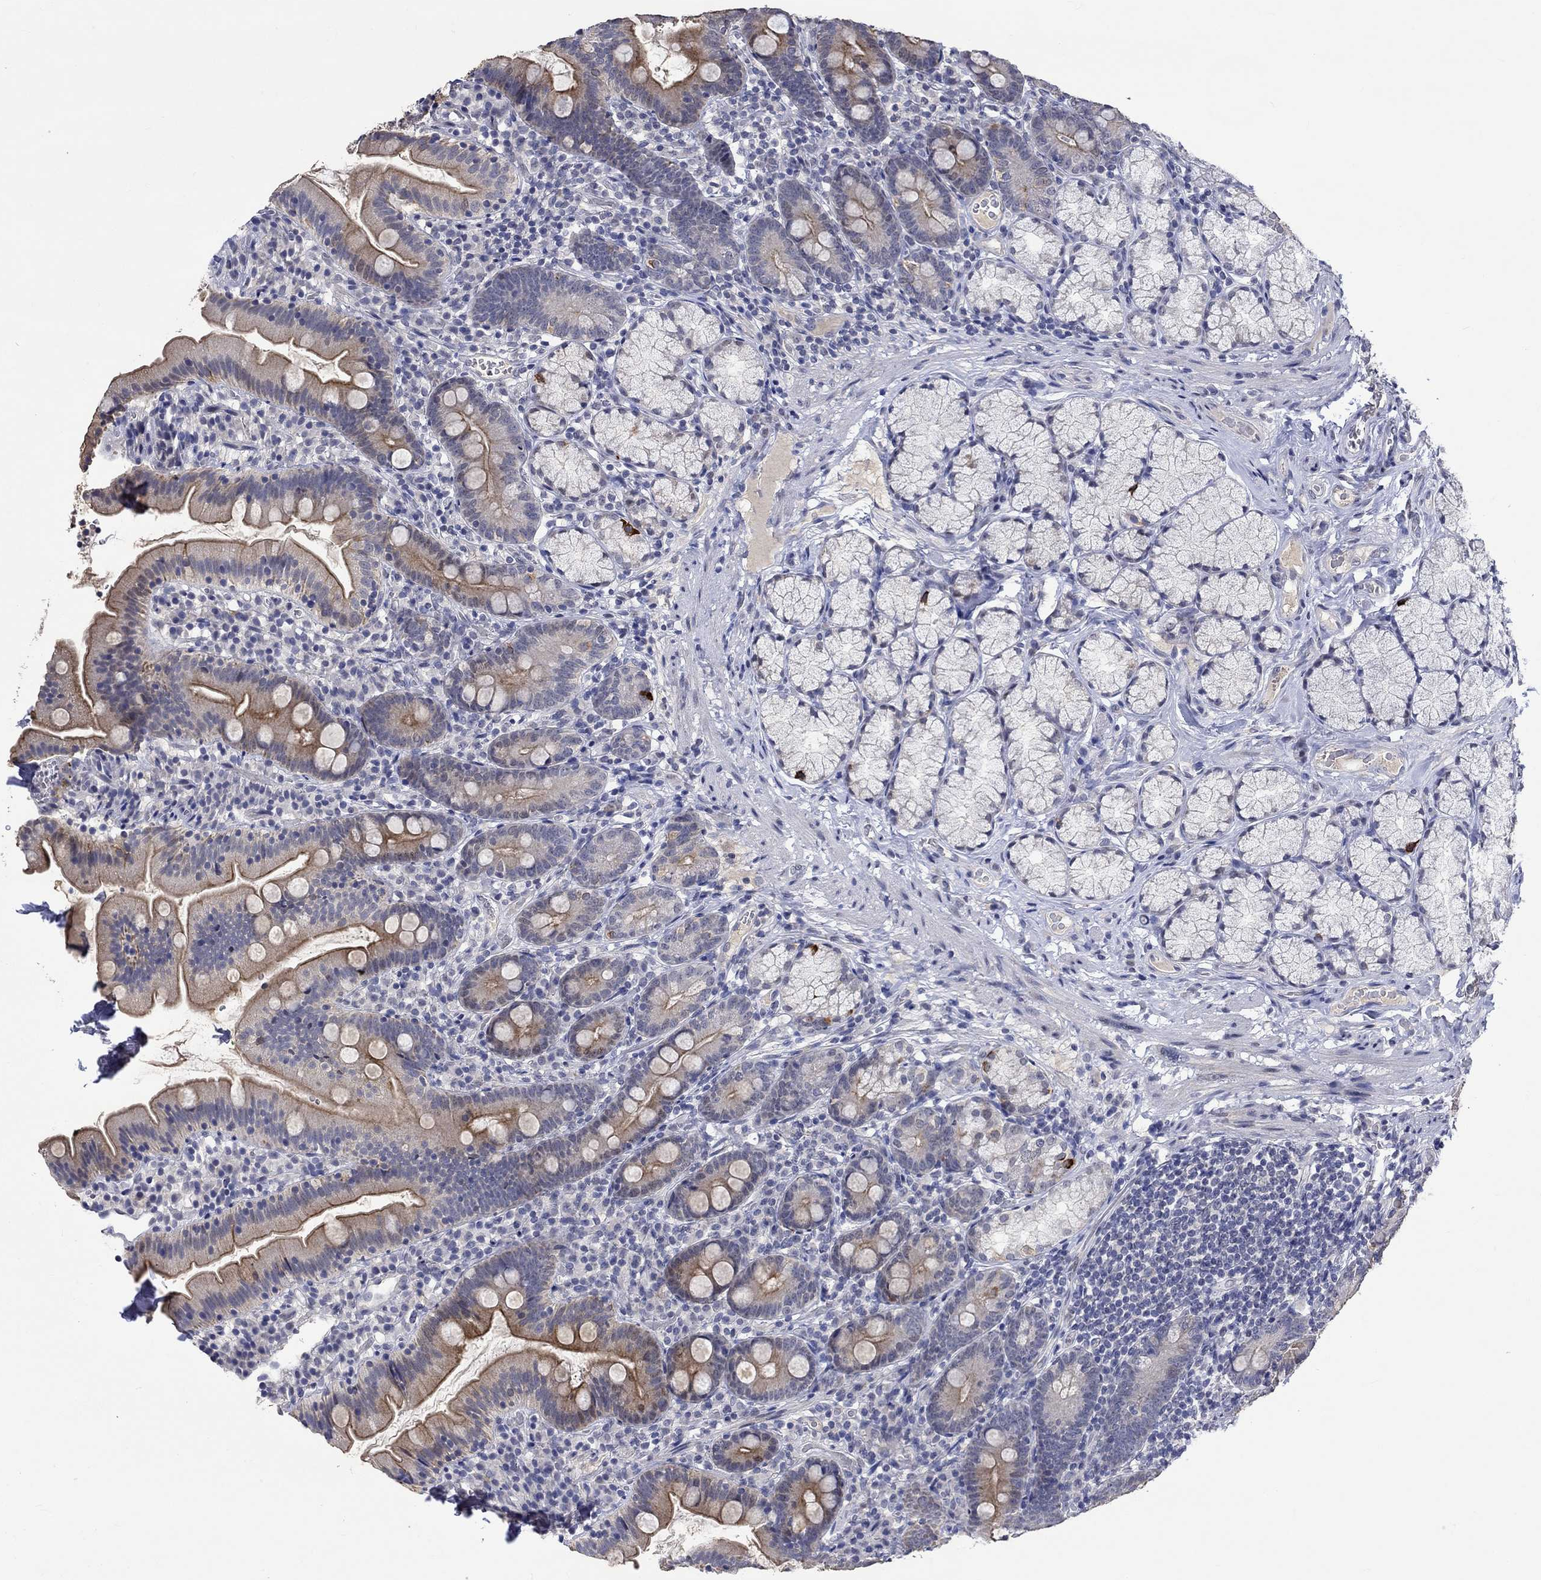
{"staining": {"intensity": "strong", "quantity": "25%-75%", "location": "cytoplasmic/membranous"}, "tissue": "duodenum", "cell_type": "Glandular cells", "image_type": "normal", "snomed": [{"axis": "morphology", "description": "Normal tissue, NOS"}, {"axis": "topography", "description": "Duodenum"}], "caption": "Immunohistochemistry (IHC) (DAB) staining of benign duodenum displays strong cytoplasmic/membranous protein positivity in approximately 25%-75% of glandular cells. (Stains: DAB in brown, nuclei in blue, Microscopy: brightfield microscopy at high magnification).", "gene": "DDX3Y", "patient": {"sex": "female", "age": 67}}